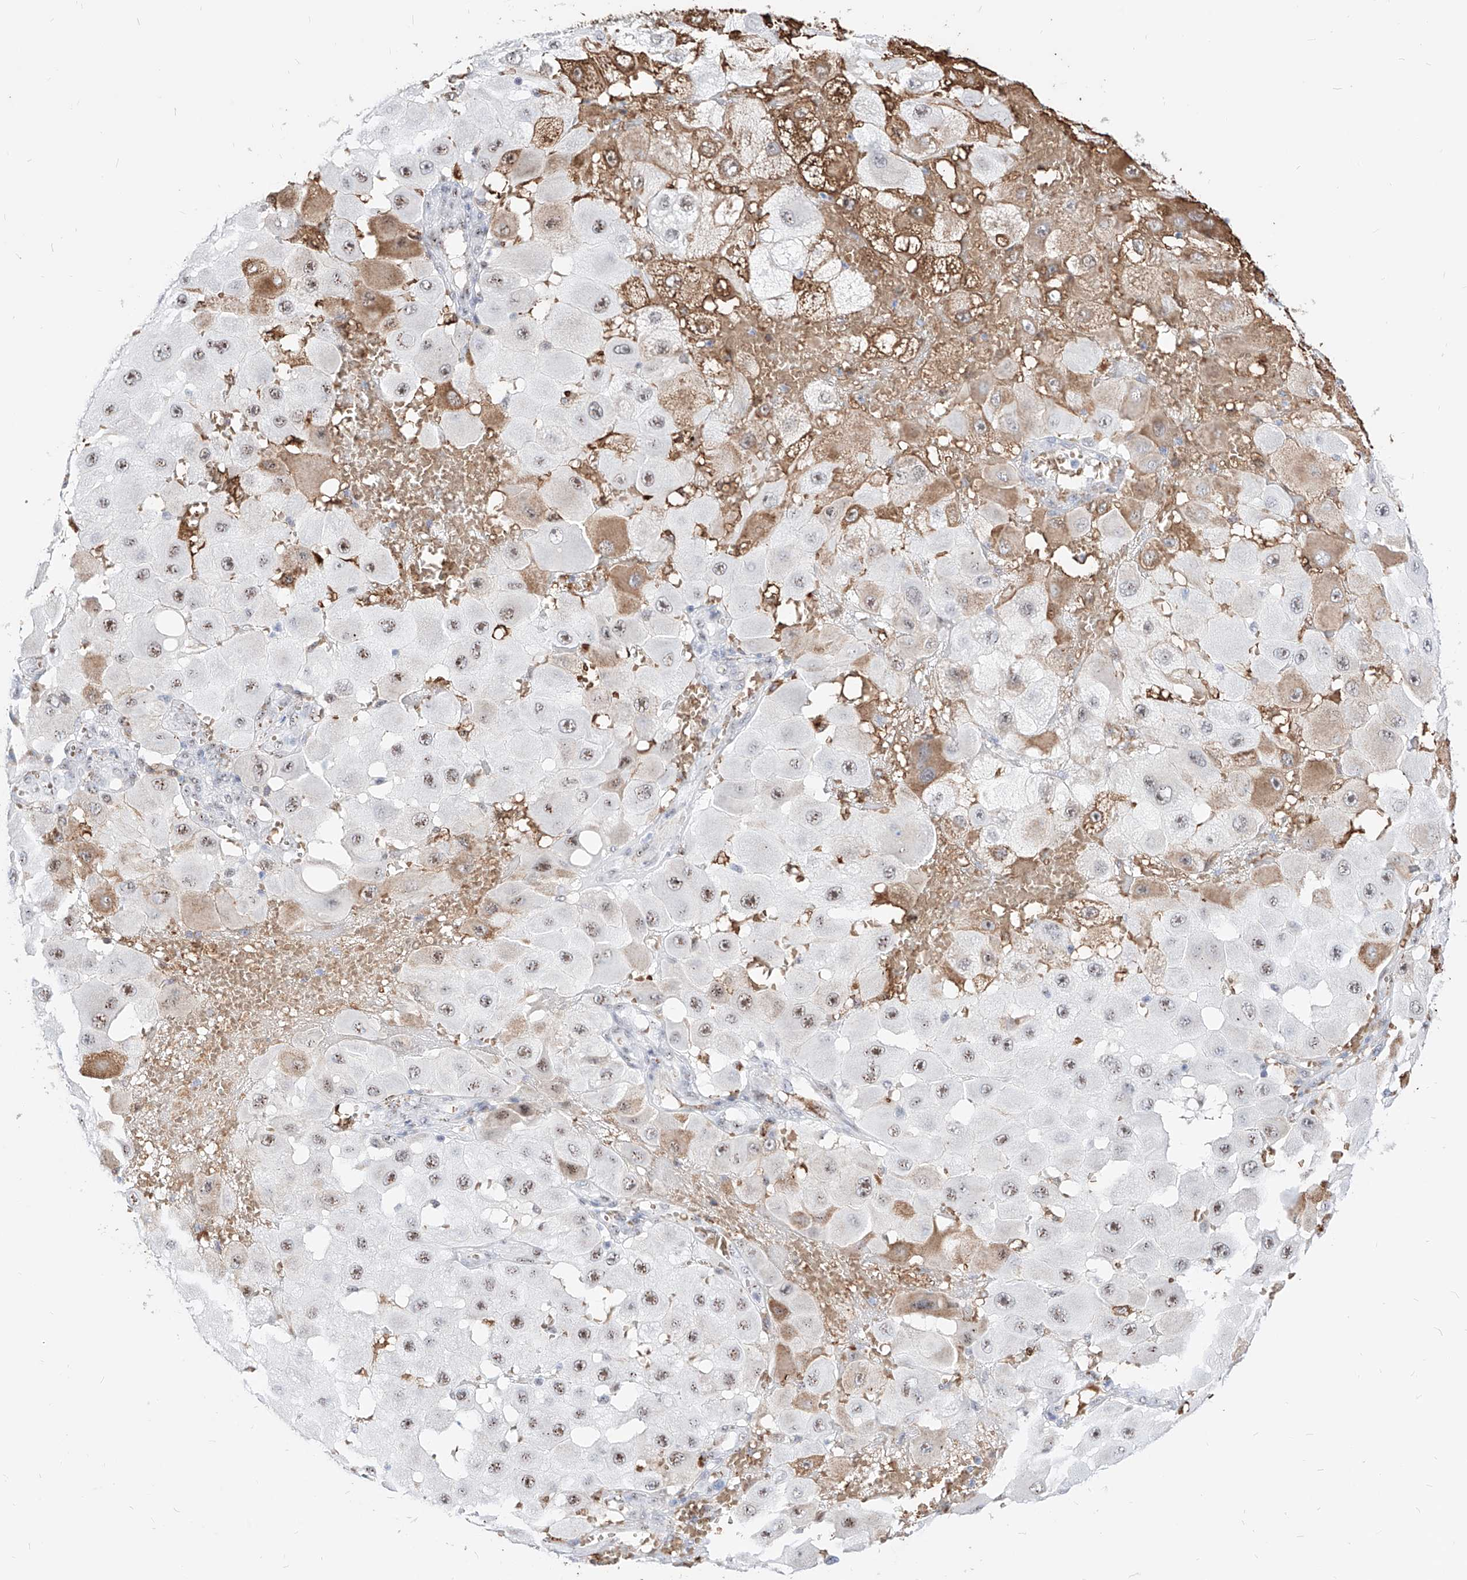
{"staining": {"intensity": "moderate", "quantity": ">75%", "location": "nuclear"}, "tissue": "melanoma", "cell_type": "Tumor cells", "image_type": "cancer", "snomed": [{"axis": "morphology", "description": "Malignant melanoma, NOS"}, {"axis": "topography", "description": "Skin"}], "caption": "Melanoma tissue demonstrates moderate nuclear expression in about >75% of tumor cells, visualized by immunohistochemistry. The staining was performed using DAB (3,3'-diaminobenzidine), with brown indicating positive protein expression. Nuclei are stained blue with hematoxylin.", "gene": "ZFP42", "patient": {"sex": "female", "age": 81}}